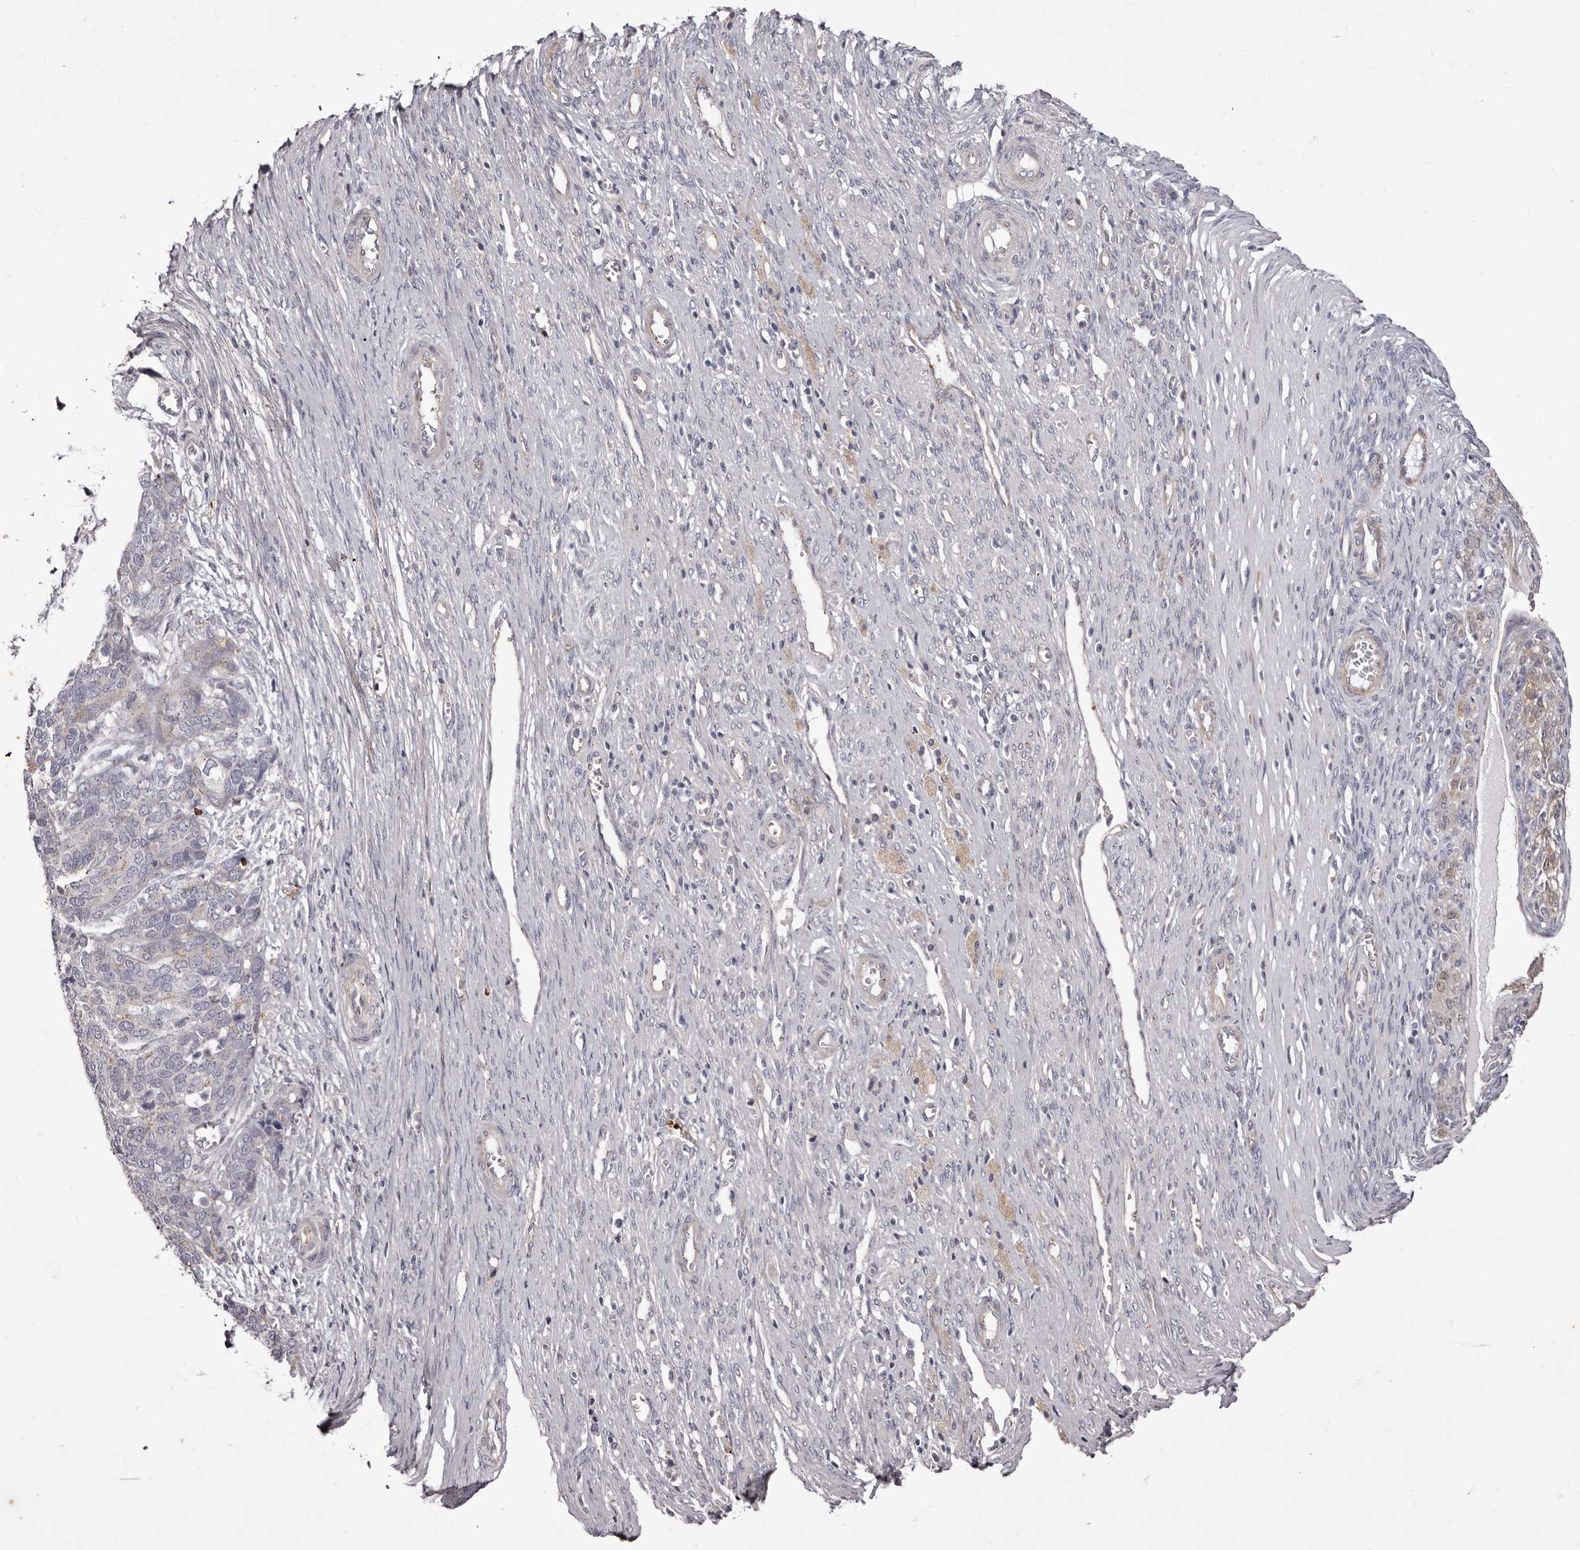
{"staining": {"intensity": "negative", "quantity": "none", "location": "none"}, "tissue": "ovarian cancer", "cell_type": "Tumor cells", "image_type": "cancer", "snomed": [{"axis": "morphology", "description": "Cystadenocarcinoma, serous, NOS"}, {"axis": "topography", "description": "Ovary"}], "caption": "Immunohistochemistry histopathology image of neoplastic tissue: human serous cystadenocarcinoma (ovarian) stained with DAB shows no significant protein expression in tumor cells. (Immunohistochemistry (ihc), brightfield microscopy, high magnification).", "gene": "PEG10", "patient": {"sex": "female", "age": 44}}